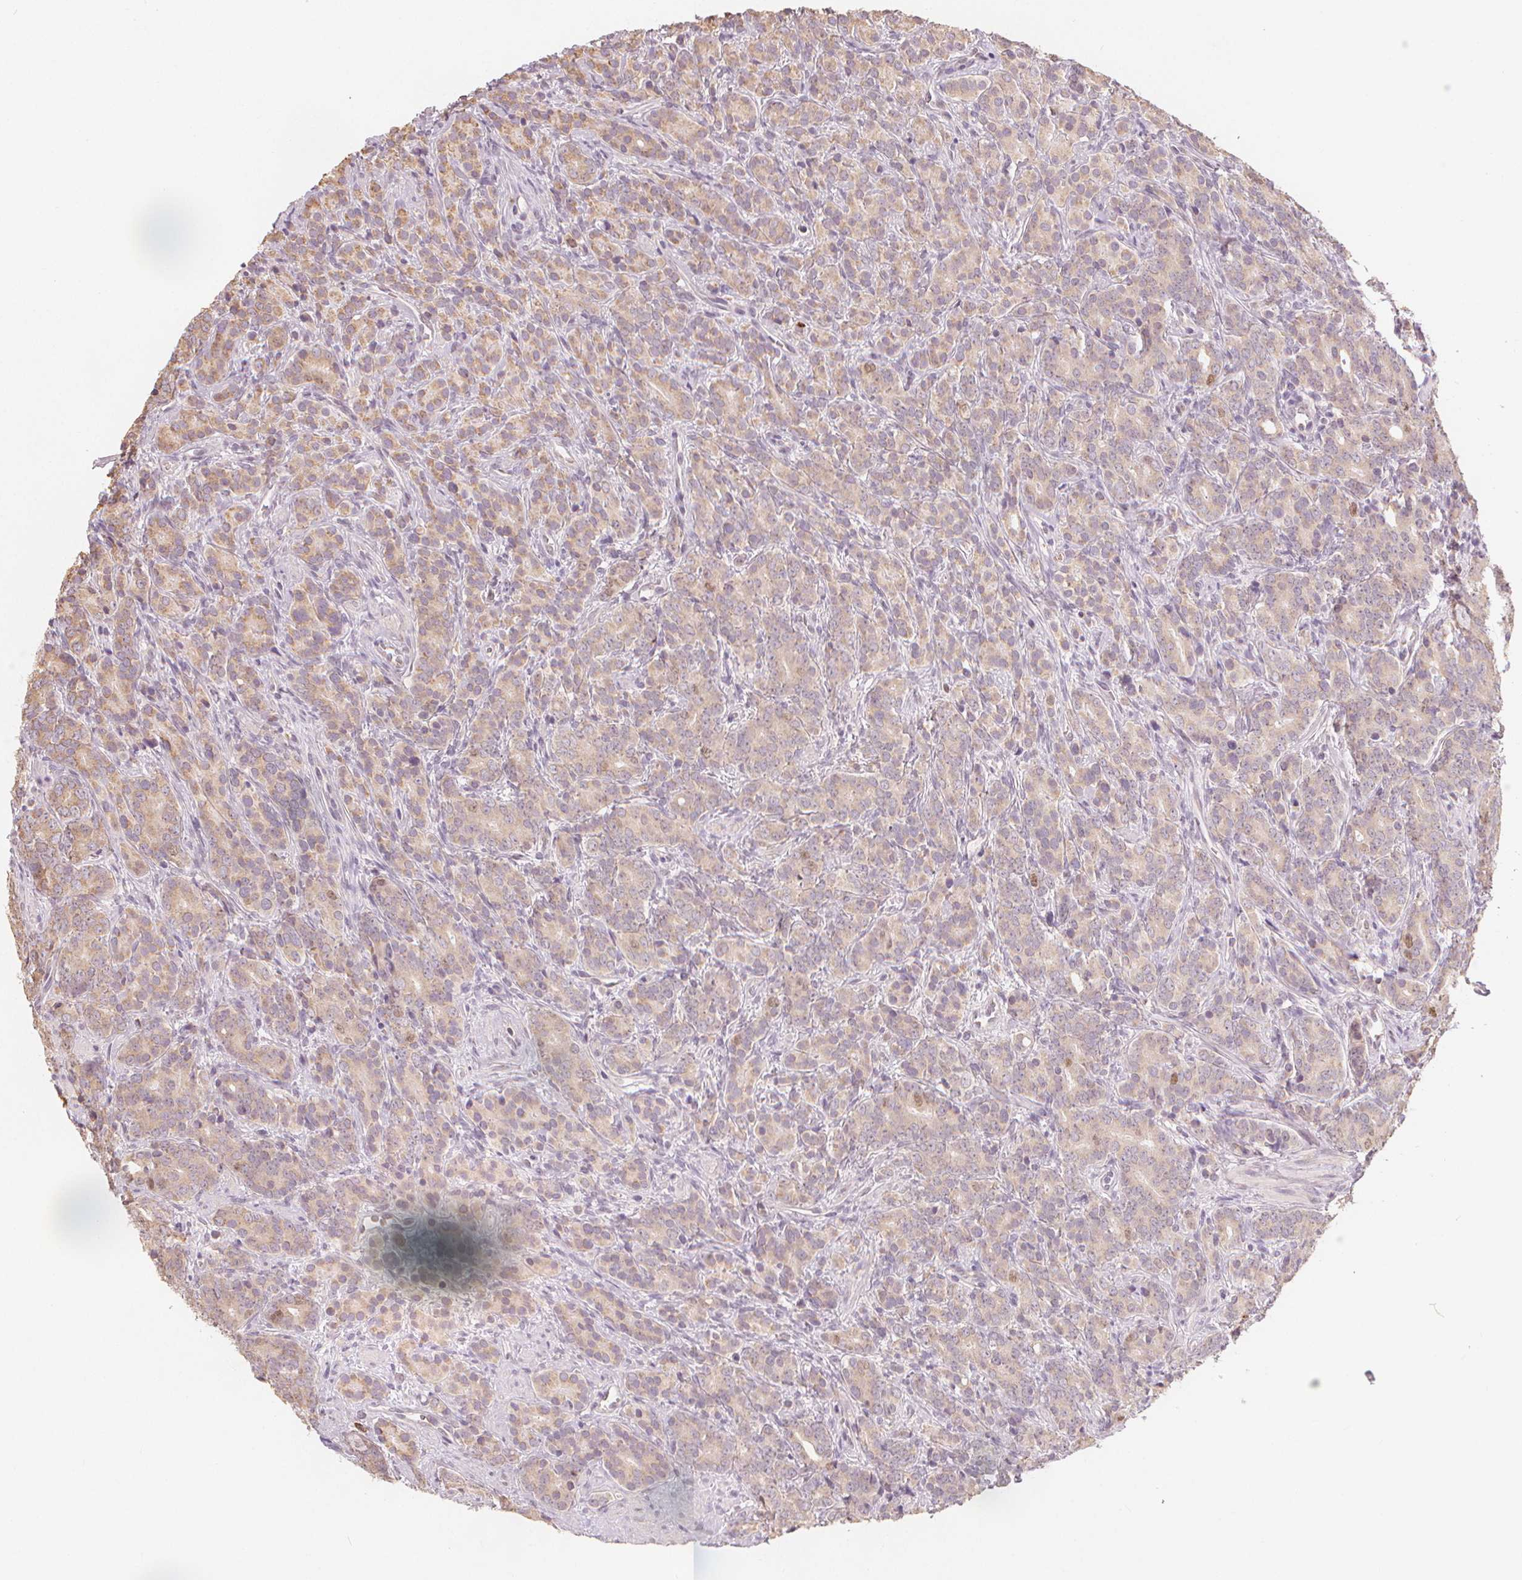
{"staining": {"intensity": "weak", "quantity": "25%-75%", "location": "cytoplasmic/membranous"}, "tissue": "prostate cancer", "cell_type": "Tumor cells", "image_type": "cancer", "snomed": [{"axis": "morphology", "description": "Adenocarcinoma, High grade"}, {"axis": "topography", "description": "Prostate"}], "caption": "Protein staining of prostate high-grade adenocarcinoma tissue exhibits weak cytoplasmic/membranous staining in about 25%-75% of tumor cells.", "gene": "TIPIN", "patient": {"sex": "male", "age": 84}}